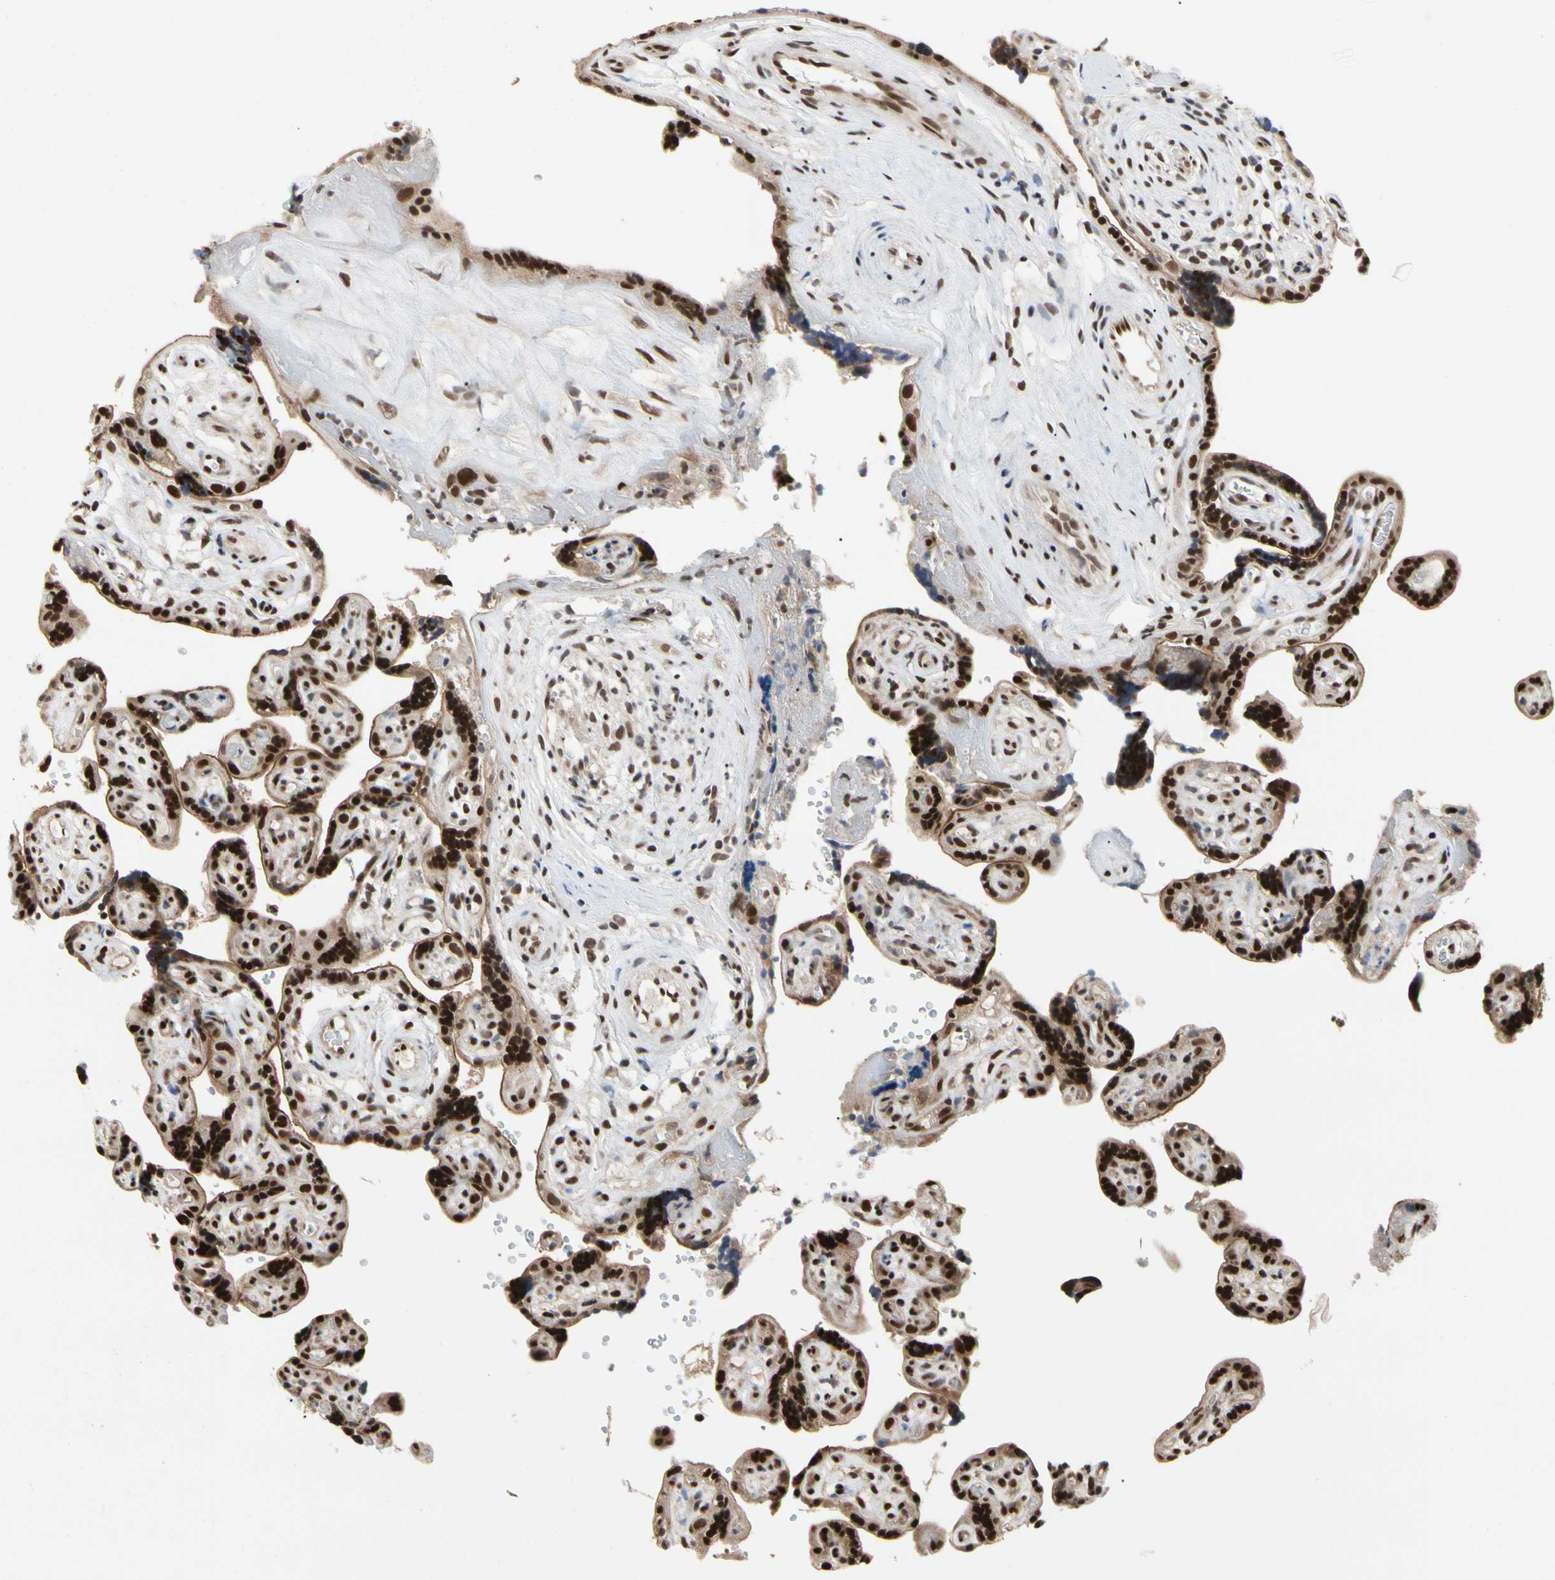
{"staining": {"intensity": "strong", "quantity": ">75%", "location": "cytoplasmic/membranous,nuclear"}, "tissue": "placenta", "cell_type": "Trophoblastic cells", "image_type": "normal", "snomed": [{"axis": "morphology", "description": "Normal tissue, NOS"}, {"axis": "topography", "description": "Placenta"}], "caption": "Placenta was stained to show a protein in brown. There is high levels of strong cytoplasmic/membranous,nuclear positivity in about >75% of trophoblastic cells.", "gene": "FAM98B", "patient": {"sex": "female", "age": 30}}